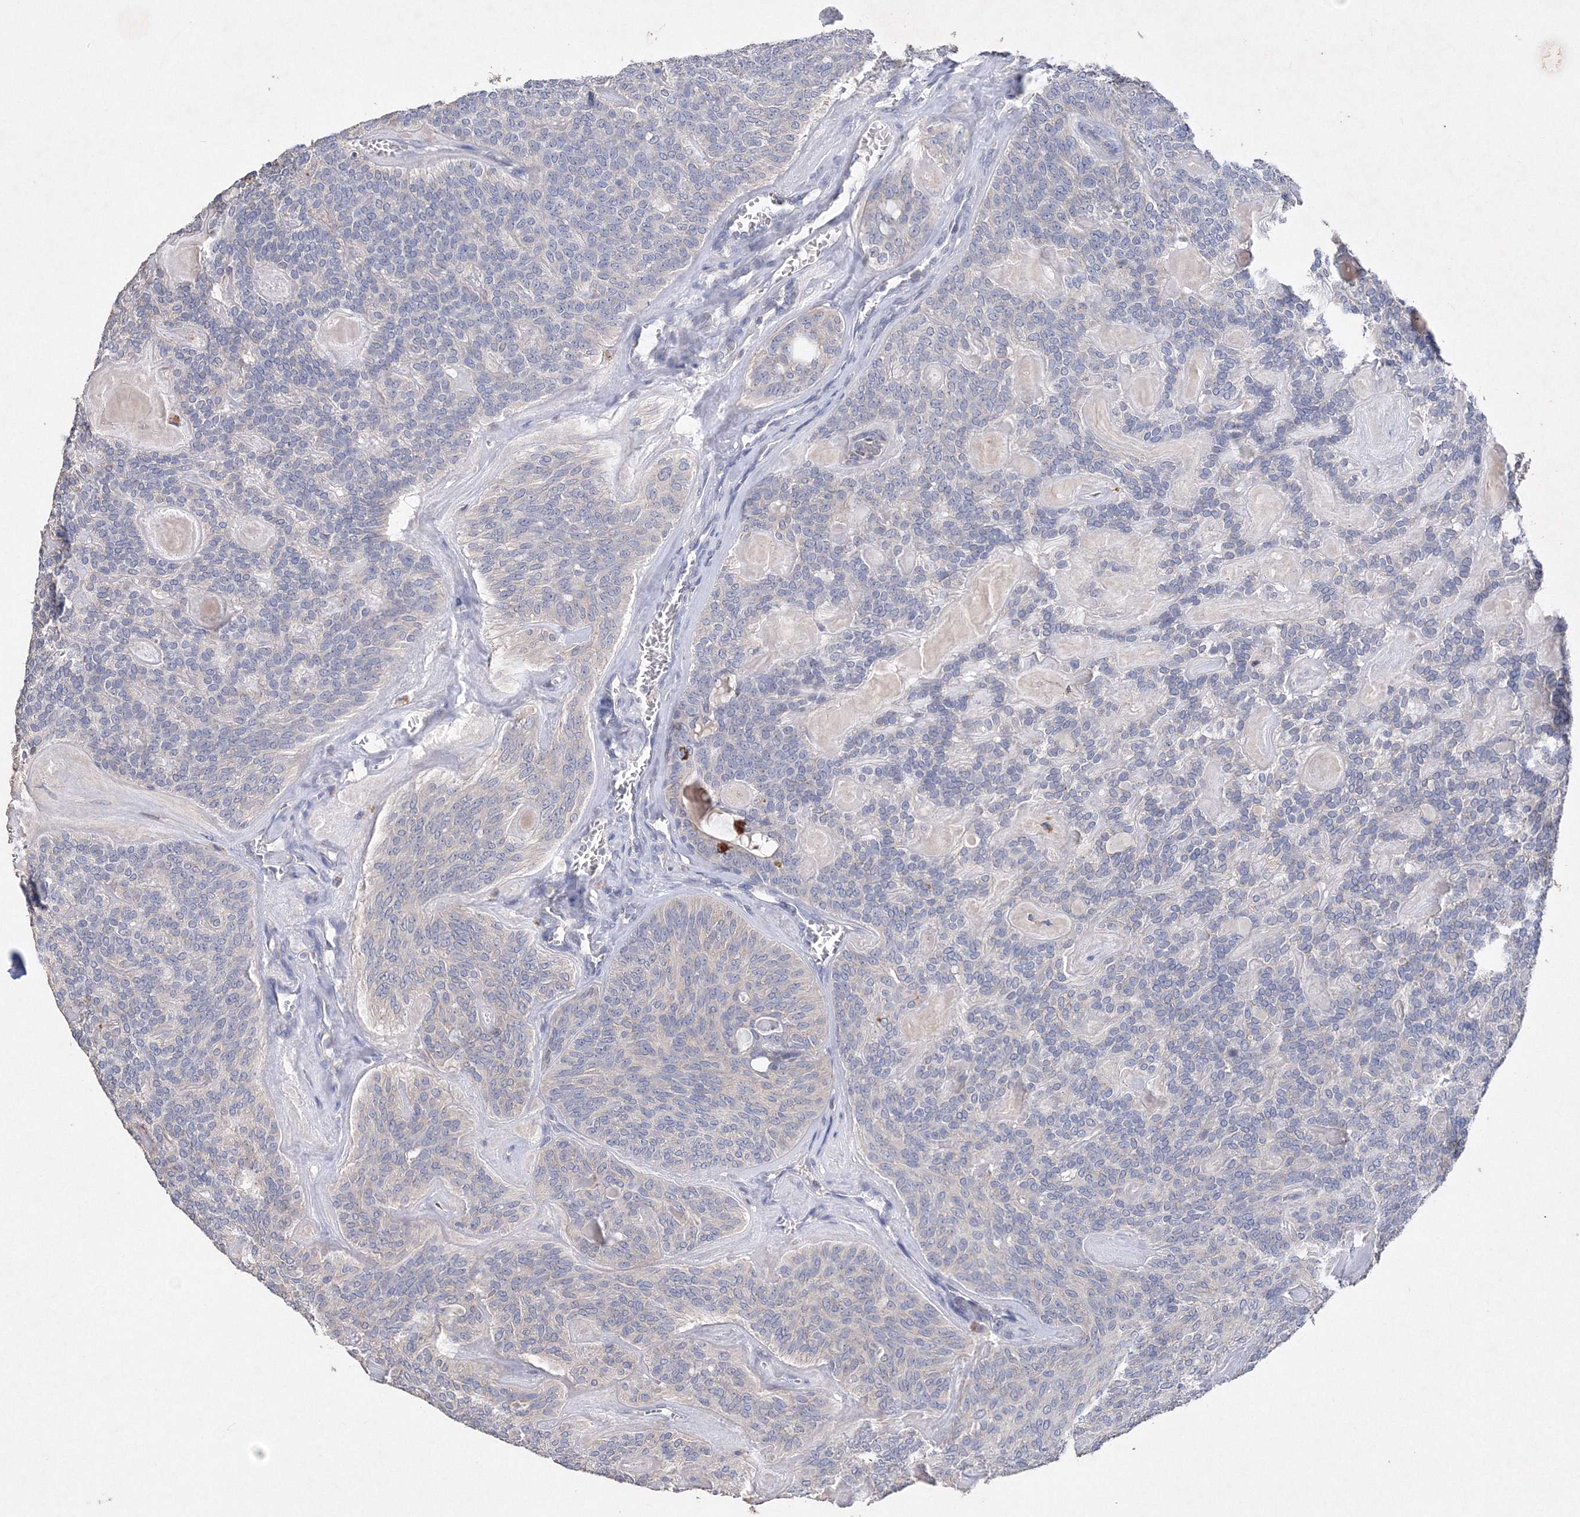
{"staining": {"intensity": "negative", "quantity": "none", "location": "none"}, "tissue": "head and neck cancer", "cell_type": "Tumor cells", "image_type": "cancer", "snomed": [{"axis": "morphology", "description": "Adenocarcinoma, NOS"}, {"axis": "topography", "description": "Head-Neck"}], "caption": "This is an immunohistochemistry photomicrograph of human head and neck cancer (adenocarcinoma). There is no expression in tumor cells.", "gene": "GLS", "patient": {"sex": "male", "age": 66}}